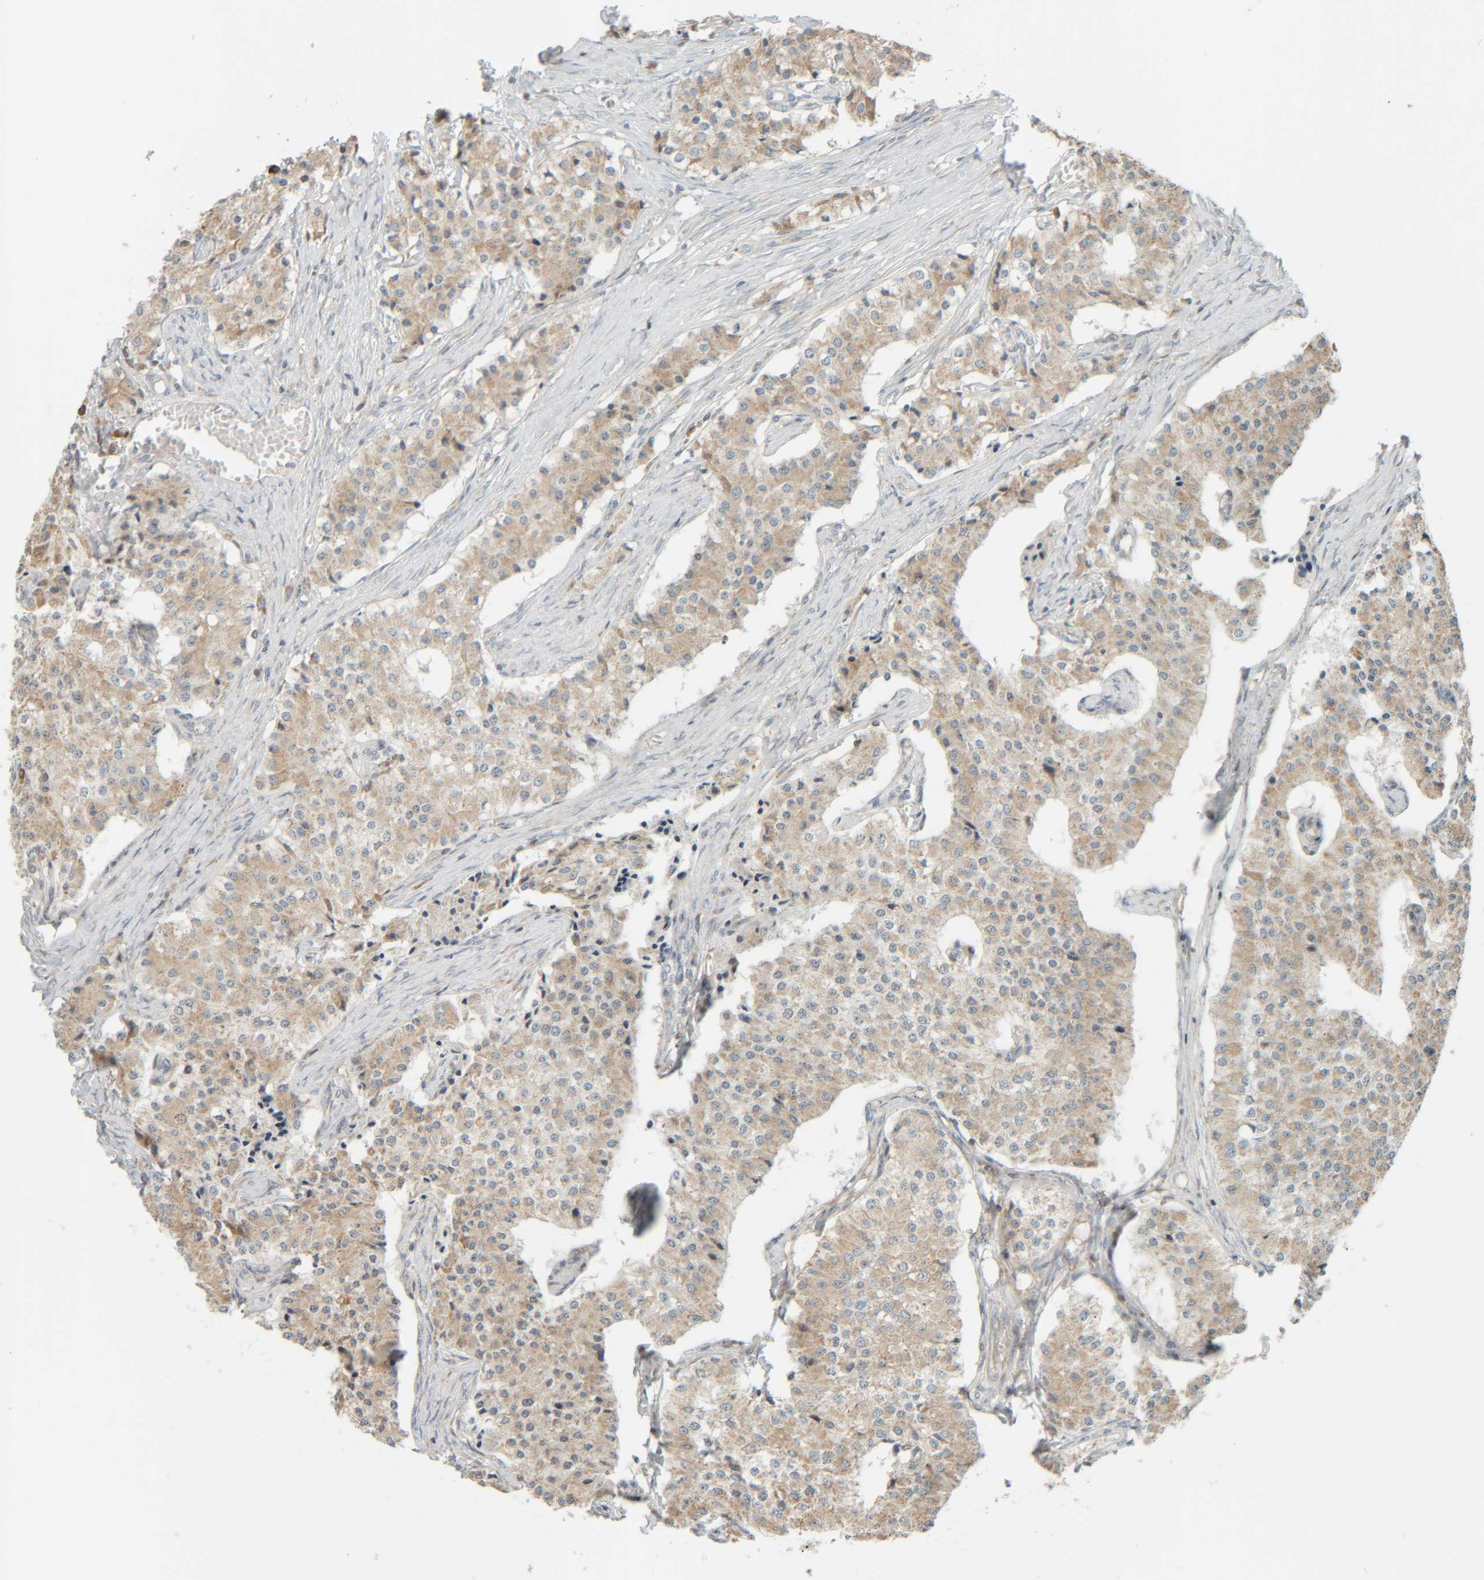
{"staining": {"intensity": "weak", "quantity": ">75%", "location": "cytoplasmic/membranous"}, "tissue": "carcinoid", "cell_type": "Tumor cells", "image_type": "cancer", "snomed": [{"axis": "morphology", "description": "Carcinoid, malignant, NOS"}, {"axis": "topography", "description": "Colon"}], "caption": "Immunohistochemical staining of human malignant carcinoid displays low levels of weak cytoplasmic/membranous staining in approximately >75% of tumor cells. The staining was performed using DAB (3,3'-diaminobenzidine) to visualize the protein expression in brown, while the nuclei were stained in blue with hematoxylin (Magnification: 20x).", "gene": "CCDC57", "patient": {"sex": "female", "age": 52}}